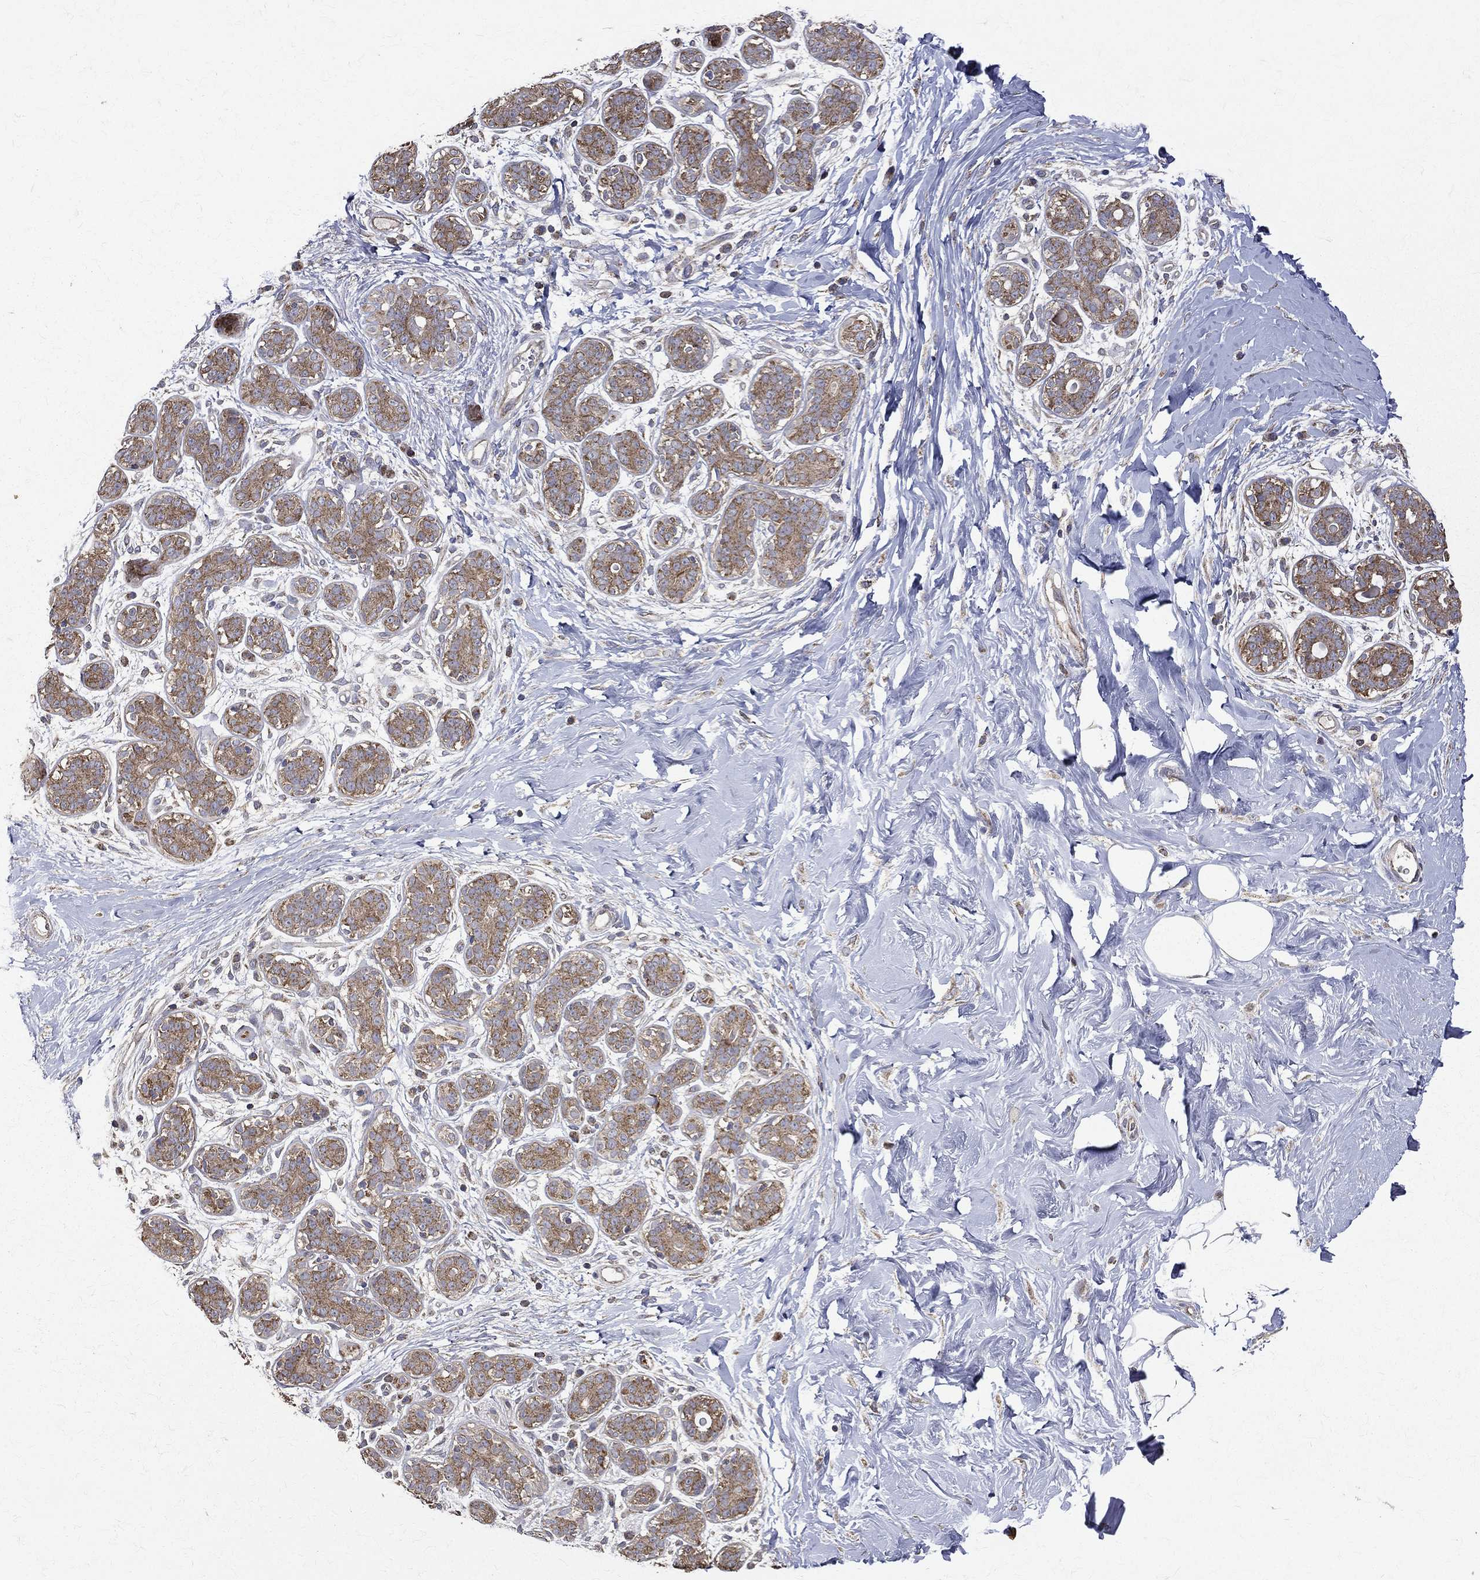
{"staining": {"intensity": "negative", "quantity": "none", "location": "none"}, "tissue": "breast", "cell_type": "Adipocytes", "image_type": "normal", "snomed": [{"axis": "morphology", "description": "Normal tissue, NOS"}, {"axis": "topography", "description": "Breast"}], "caption": "DAB immunohistochemical staining of normal human breast exhibits no significant expression in adipocytes. (DAB IHC visualized using brightfield microscopy, high magnification).", "gene": "RPGR", "patient": {"sex": "female", "age": 43}}